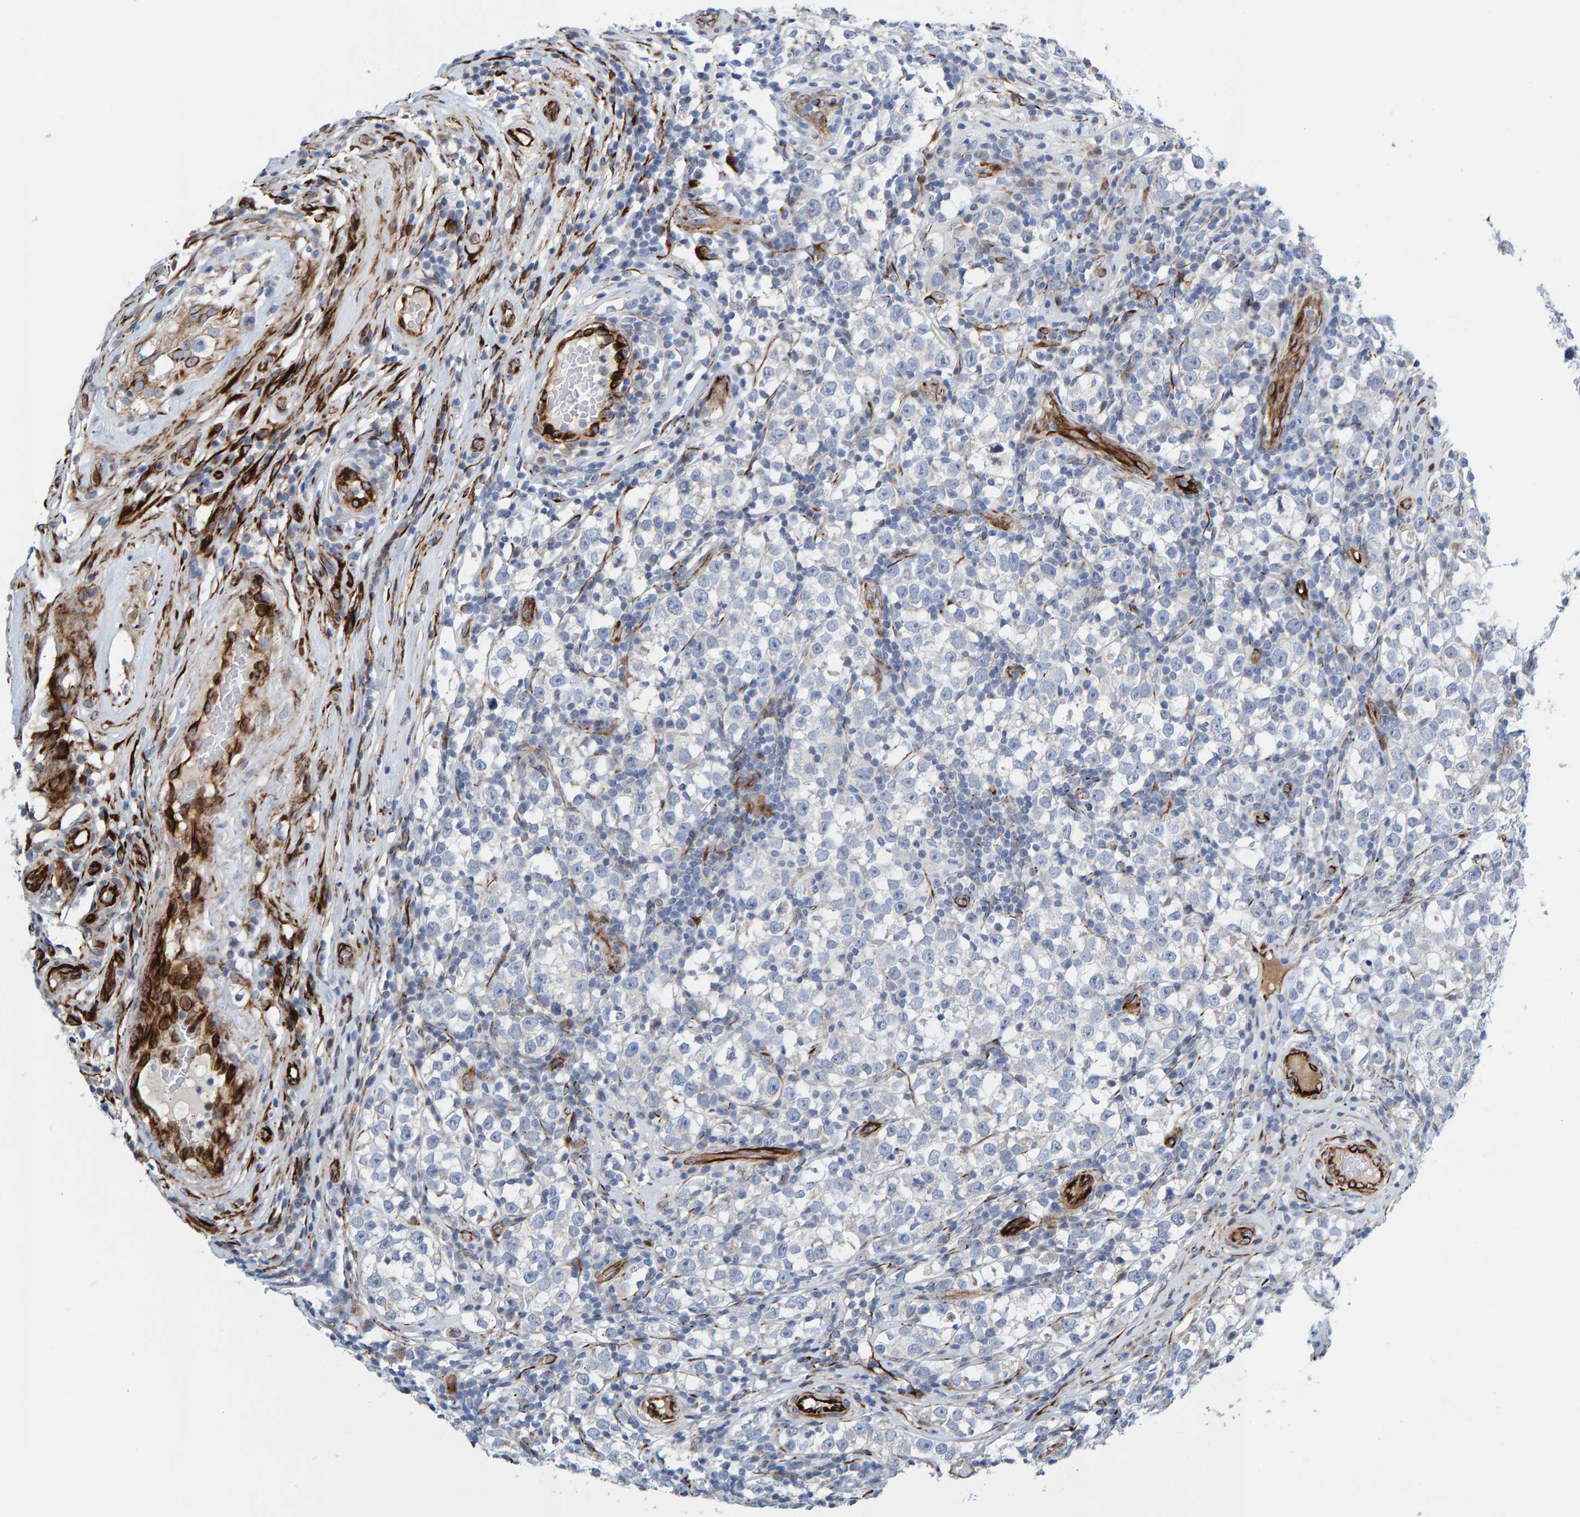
{"staining": {"intensity": "negative", "quantity": "none", "location": "none"}, "tissue": "testis cancer", "cell_type": "Tumor cells", "image_type": "cancer", "snomed": [{"axis": "morphology", "description": "Normal tissue, NOS"}, {"axis": "morphology", "description": "Seminoma, NOS"}, {"axis": "topography", "description": "Testis"}], "caption": "Immunohistochemistry micrograph of human testis seminoma stained for a protein (brown), which exhibits no expression in tumor cells. The staining is performed using DAB brown chromogen with nuclei counter-stained in using hematoxylin.", "gene": "POLG2", "patient": {"sex": "male", "age": 43}}